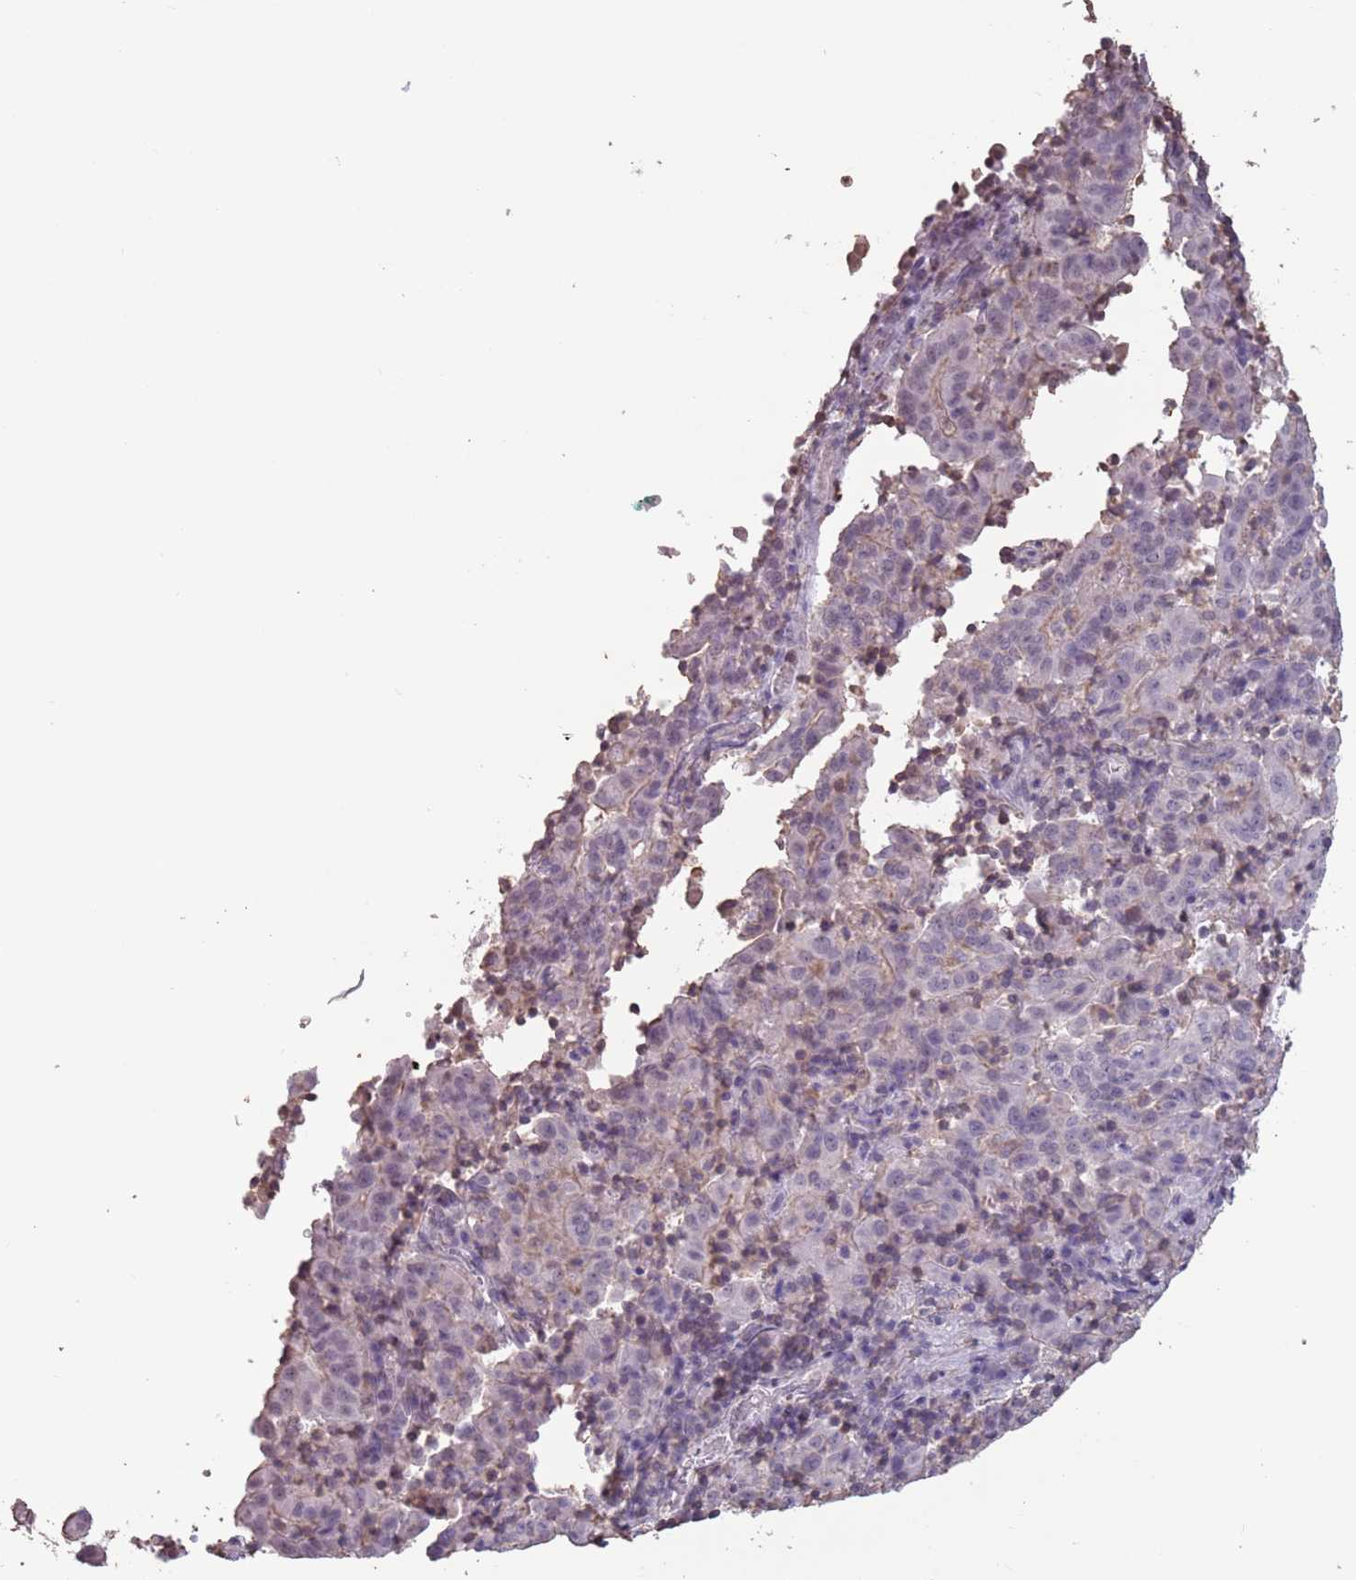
{"staining": {"intensity": "negative", "quantity": "none", "location": "none"}, "tissue": "pancreatic cancer", "cell_type": "Tumor cells", "image_type": "cancer", "snomed": [{"axis": "morphology", "description": "Adenocarcinoma, NOS"}, {"axis": "topography", "description": "Pancreas"}], "caption": "Immunohistochemistry photomicrograph of human pancreatic cancer (adenocarcinoma) stained for a protein (brown), which shows no expression in tumor cells.", "gene": "SUN5", "patient": {"sex": "male", "age": 63}}